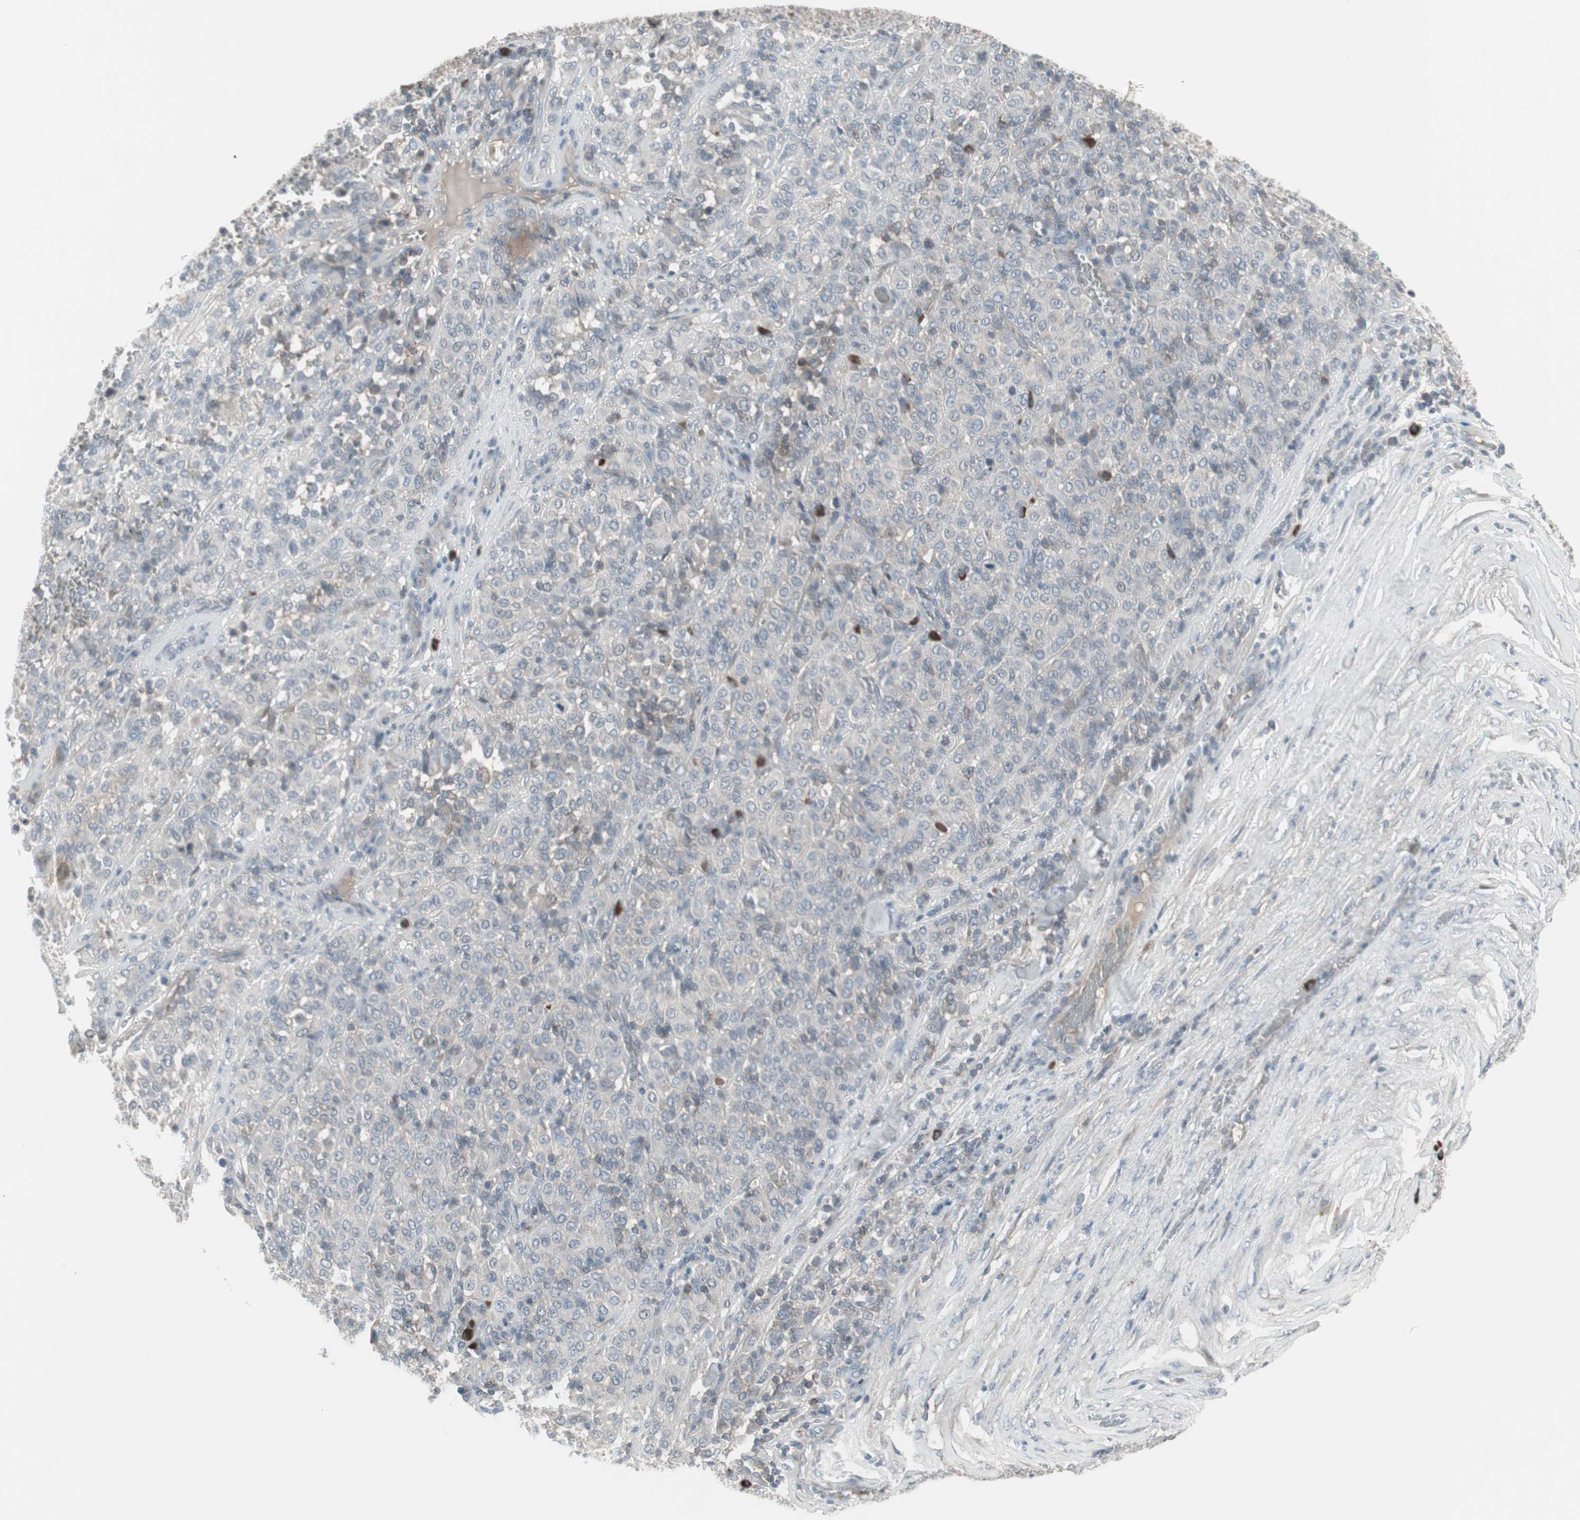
{"staining": {"intensity": "negative", "quantity": "none", "location": "none"}, "tissue": "melanoma", "cell_type": "Tumor cells", "image_type": "cancer", "snomed": [{"axis": "morphology", "description": "Malignant melanoma, Metastatic site"}, {"axis": "topography", "description": "Pancreas"}], "caption": "Immunohistochemical staining of malignant melanoma (metastatic site) reveals no significant positivity in tumor cells. (Immunohistochemistry (ihc), brightfield microscopy, high magnification).", "gene": "ZSCAN32", "patient": {"sex": "female", "age": 30}}